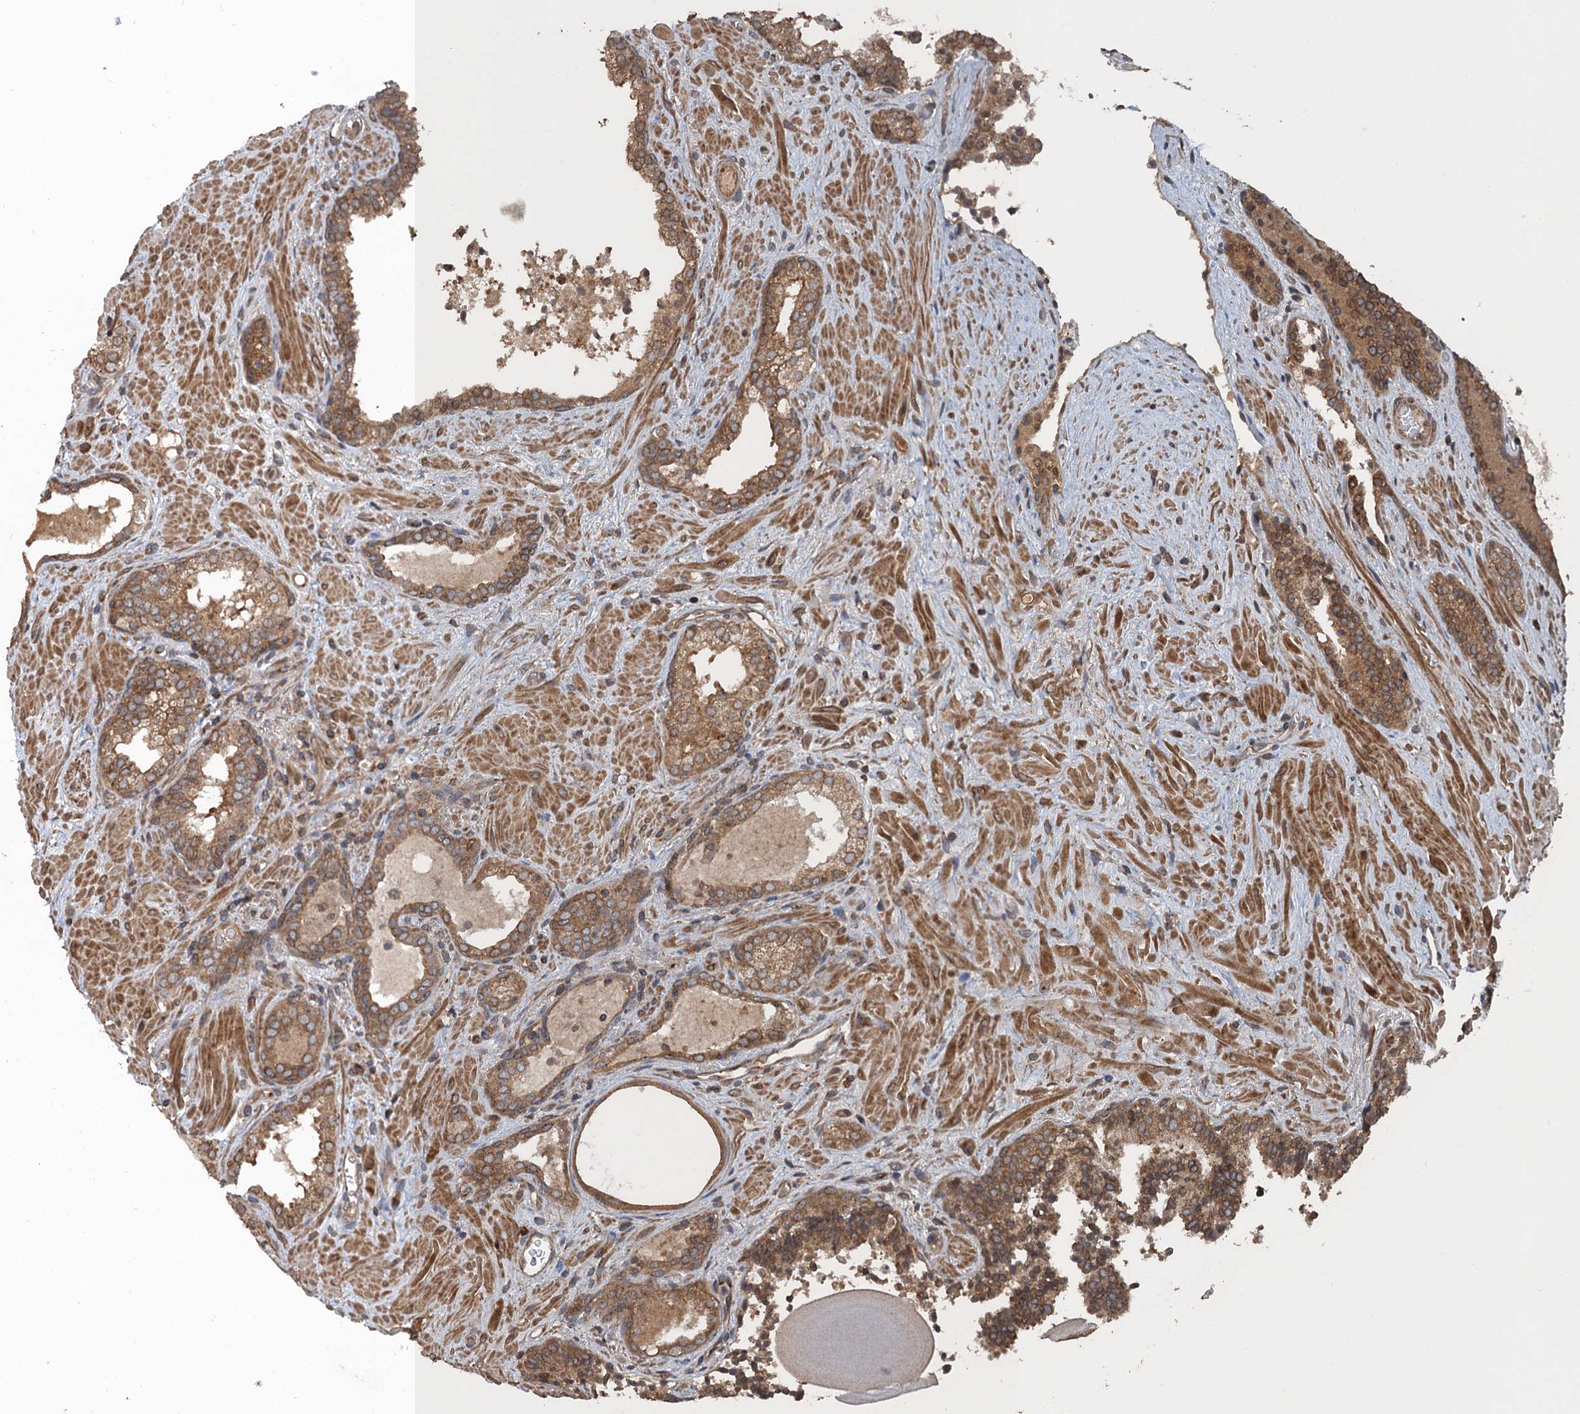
{"staining": {"intensity": "moderate", "quantity": ">75%", "location": "cytoplasmic/membranous"}, "tissue": "prostate cancer", "cell_type": "Tumor cells", "image_type": "cancer", "snomed": [{"axis": "morphology", "description": "Adenocarcinoma, High grade"}, {"axis": "topography", "description": "Prostate"}], "caption": "A brown stain labels moderate cytoplasmic/membranous staining of a protein in adenocarcinoma (high-grade) (prostate) tumor cells. (DAB (3,3'-diaminobenzidine) IHC with brightfield microscopy, high magnification).", "gene": "GLE1", "patient": {"sex": "male", "age": 66}}